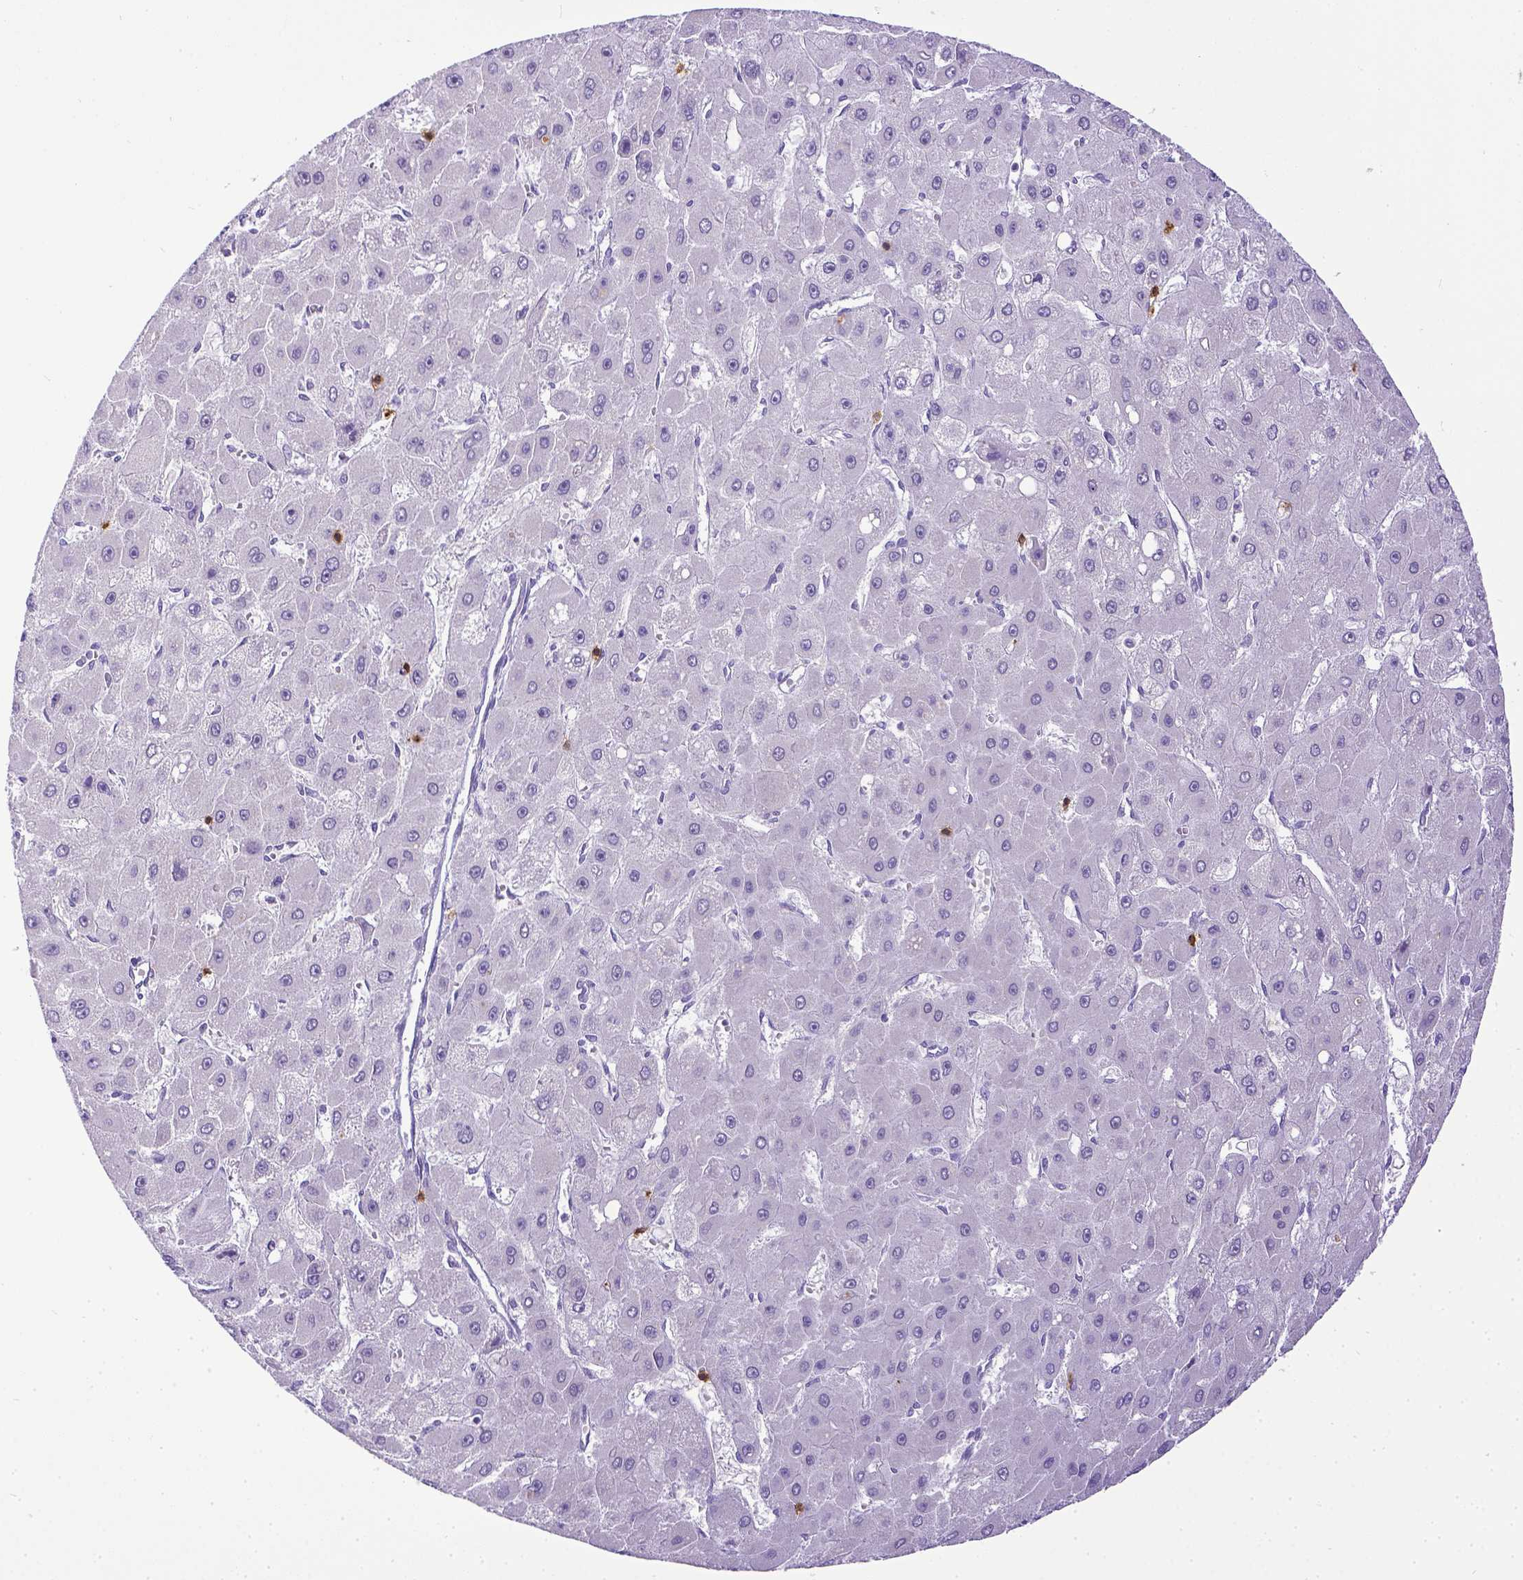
{"staining": {"intensity": "negative", "quantity": "none", "location": "none"}, "tissue": "liver cancer", "cell_type": "Tumor cells", "image_type": "cancer", "snomed": [{"axis": "morphology", "description": "Carcinoma, Hepatocellular, NOS"}, {"axis": "topography", "description": "Liver"}], "caption": "Immunohistochemical staining of human hepatocellular carcinoma (liver) displays no significant staining in tumor cells.", "gene": "CD3E", "patient": {"sex": "female", "age": 25}}